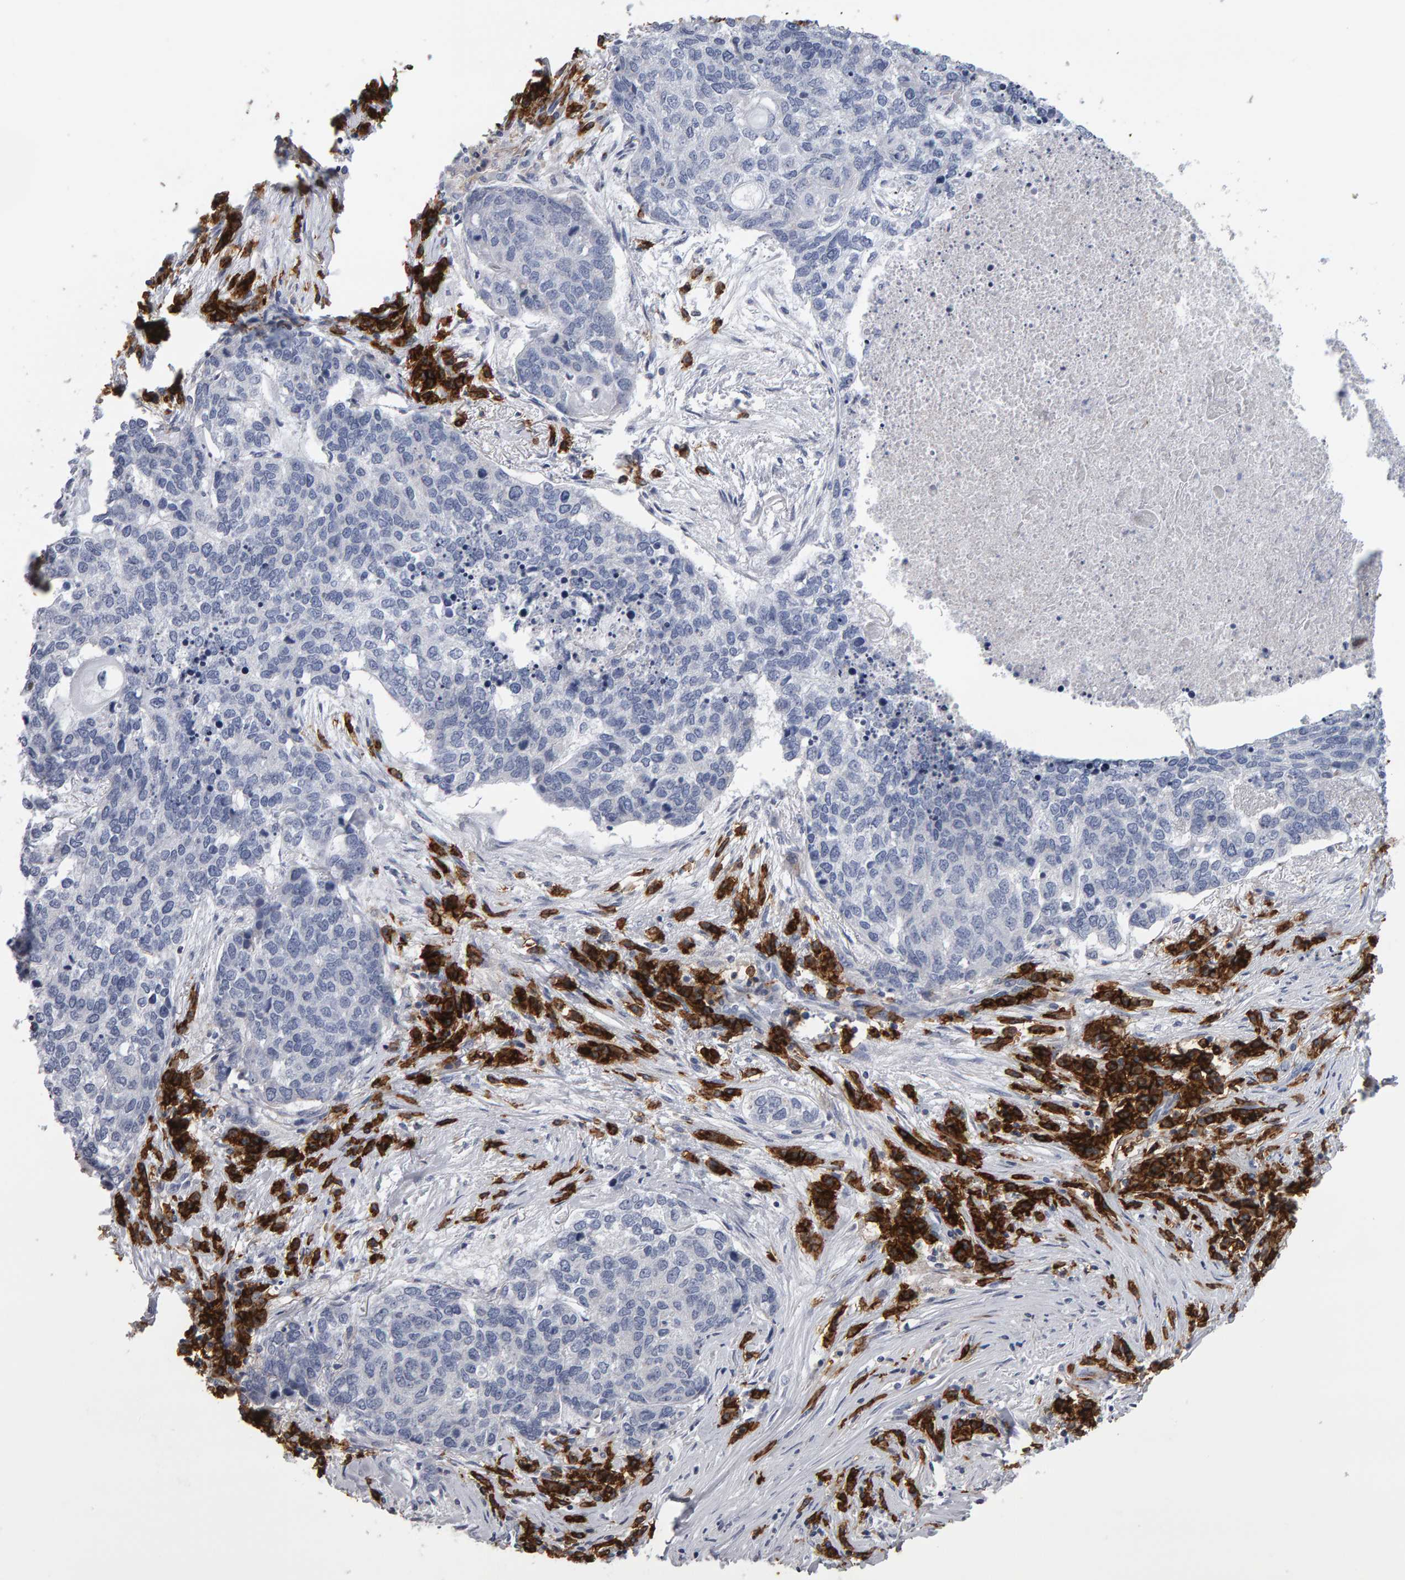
{"staining": {"intensity": "negative", "quantity": "none", "location": "none"}, "tissue": "lung cancer", "cell_type": "Tumor cells", "image_type": "cancer", "snomed": [{"axis": "morphology", "description": "Squamous cell carcinoma, NOS"}, {"axis": "topography", "description": "Lung"}], "caption": "Immunohistochemistry (IHC) photomicrograph of neoplastic tissue: human lung cancer (squamous cell carcinoma) stained with DAB exhibits no significant protein positivity in tumor cells. (Immunohistochemistry, brightfield microscopy, high magnification).", "gene": "CD38", "patient": {"sex": "female", "age": 63}}